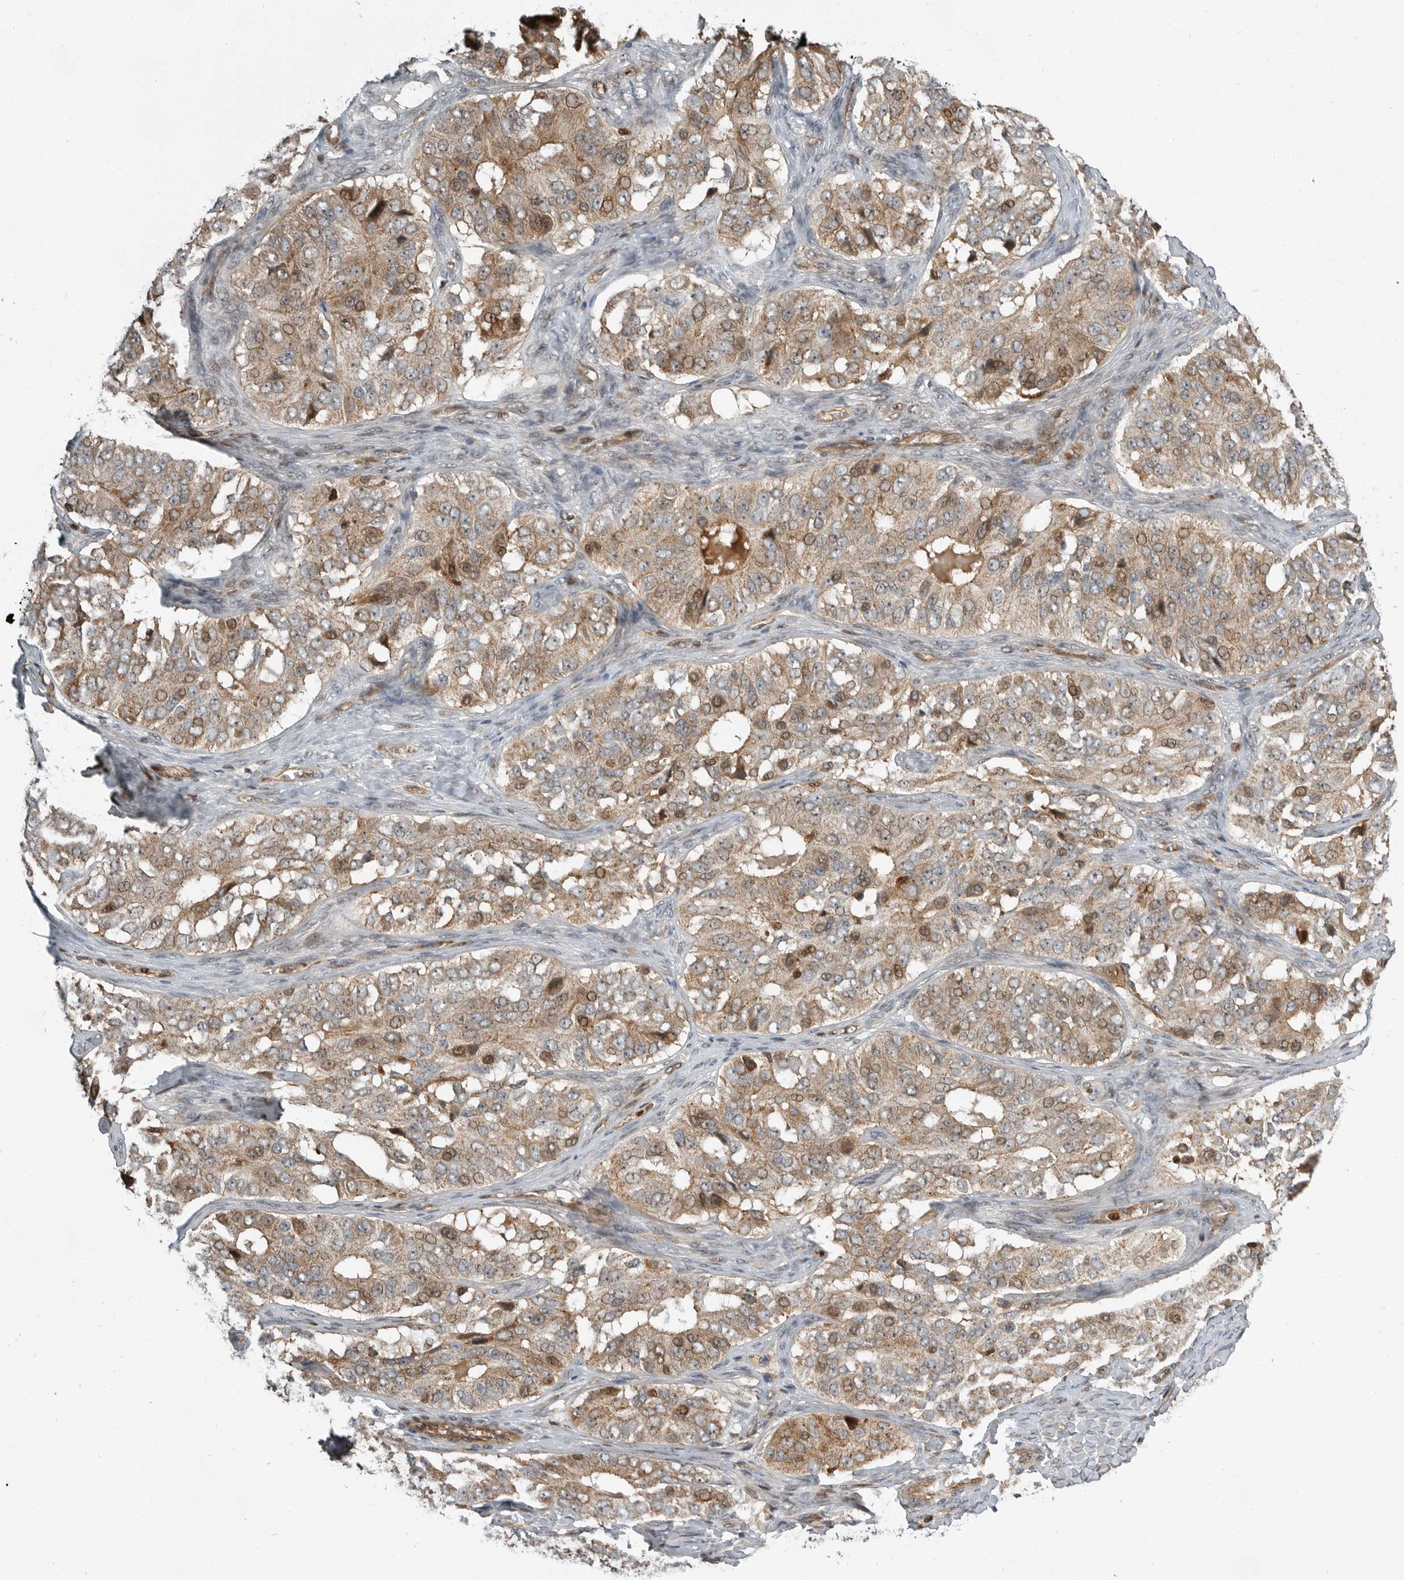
{"staining": {"intensity": "moderate", "quantity": ">75%", "location": "cytoplasmic/membranous,nuclear"}, "tissue": "ovarian cancer", "cell_type": "Tumor cells", "image_type": "cancer", "snomed": [{"axis": "morphology", "description": "Carcinoma, endometroid"}, {"axis": "topography", "description": "Ovary"}], "caption": "A micrograph of human ovarian cancer (endometroid carcinoma) stained for a protein exhibits moderate cytoplasmic/membranous and nuclear brown staining in tumor cells.", "gene": "STRAP", "patient": {"sex": "female", "age": 51}}